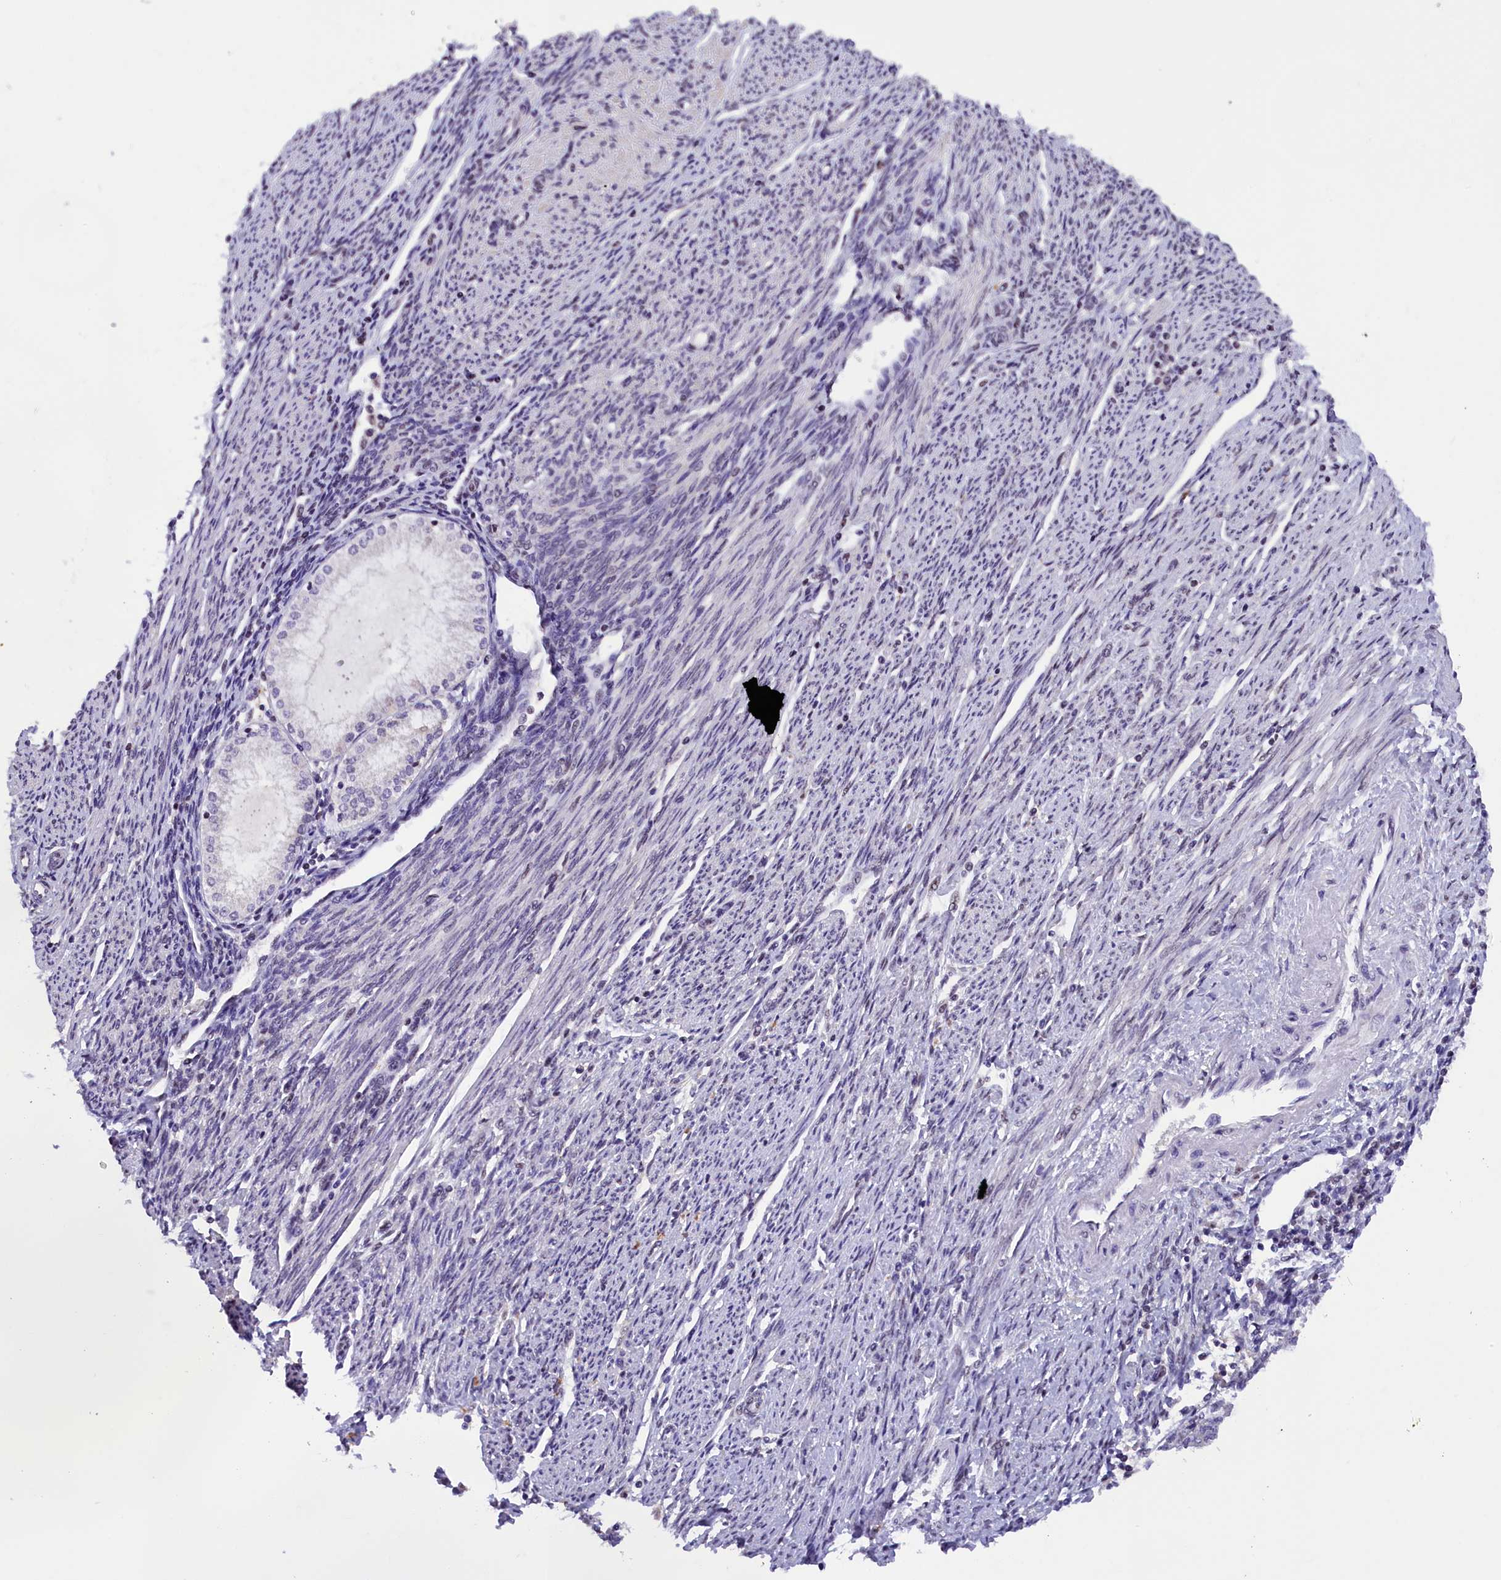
{"staining": {"intensity": "negative", "quantity": "none", "location": "none"}, "tissue": "endometrial cancer", "cell_type": "Tumor cells", "image_type": "cancer", "snomed": [{"axis": "morphology", "description": "Adenocarcinoma, NOS"}, {"axis": "topography", "description": "Endometrium"}], "caption": "This photomicrograph is of adenocarcinoma (endometrial) stained with immunohistochemistry to label a protein in brown with the nuclei are counter-stained blue. There is no positivity in tumor cells.", "gene": "ZC3H4", "patient": {"sex": "female", "age": 79}}